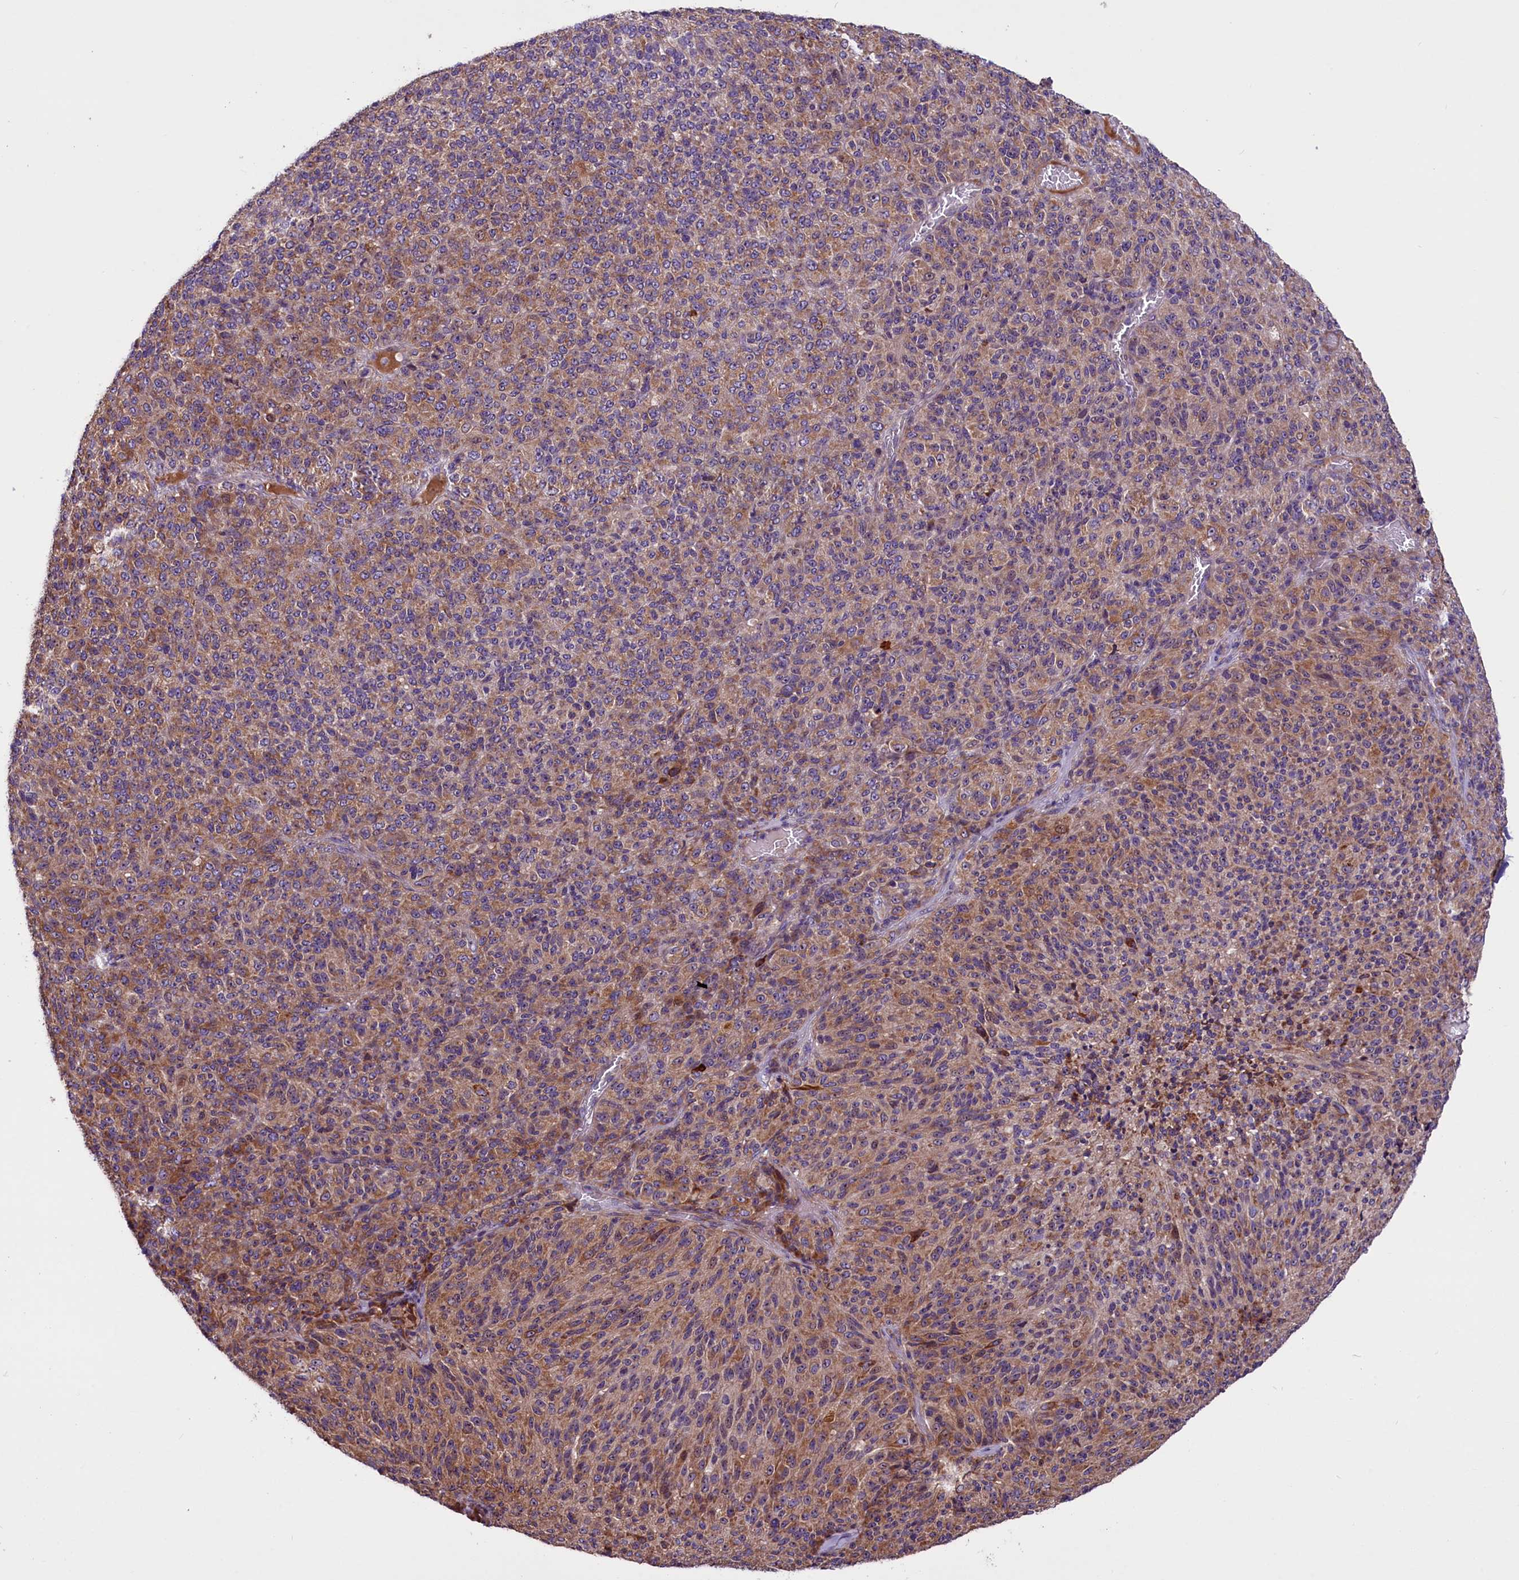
{"staining": {"intensity": "moderate", "quantity": ">75%", "location": "cytoplasmic/membranous"}, "tissue": "melanoma", "cell_type": "Tumor cells", "image_type": "cancer", "snomed": [{"axis": "morphology", "description": "Malignant melanoma, Metastatic site"}, {"axis": "topography", "description": "Brain"}], "caption": "Immunohistochemical staining of melanoma exhibits medium levels of moderate cytoplasmic/membranous staining in approximately >75% of tumor cells. The staining is performed using DAB brown chromogen to label protein expression. The nuclei are counter-stained blue using hematoxylin.", "gene": "FRY", "patient": {"sex": "female", "age": 56}}